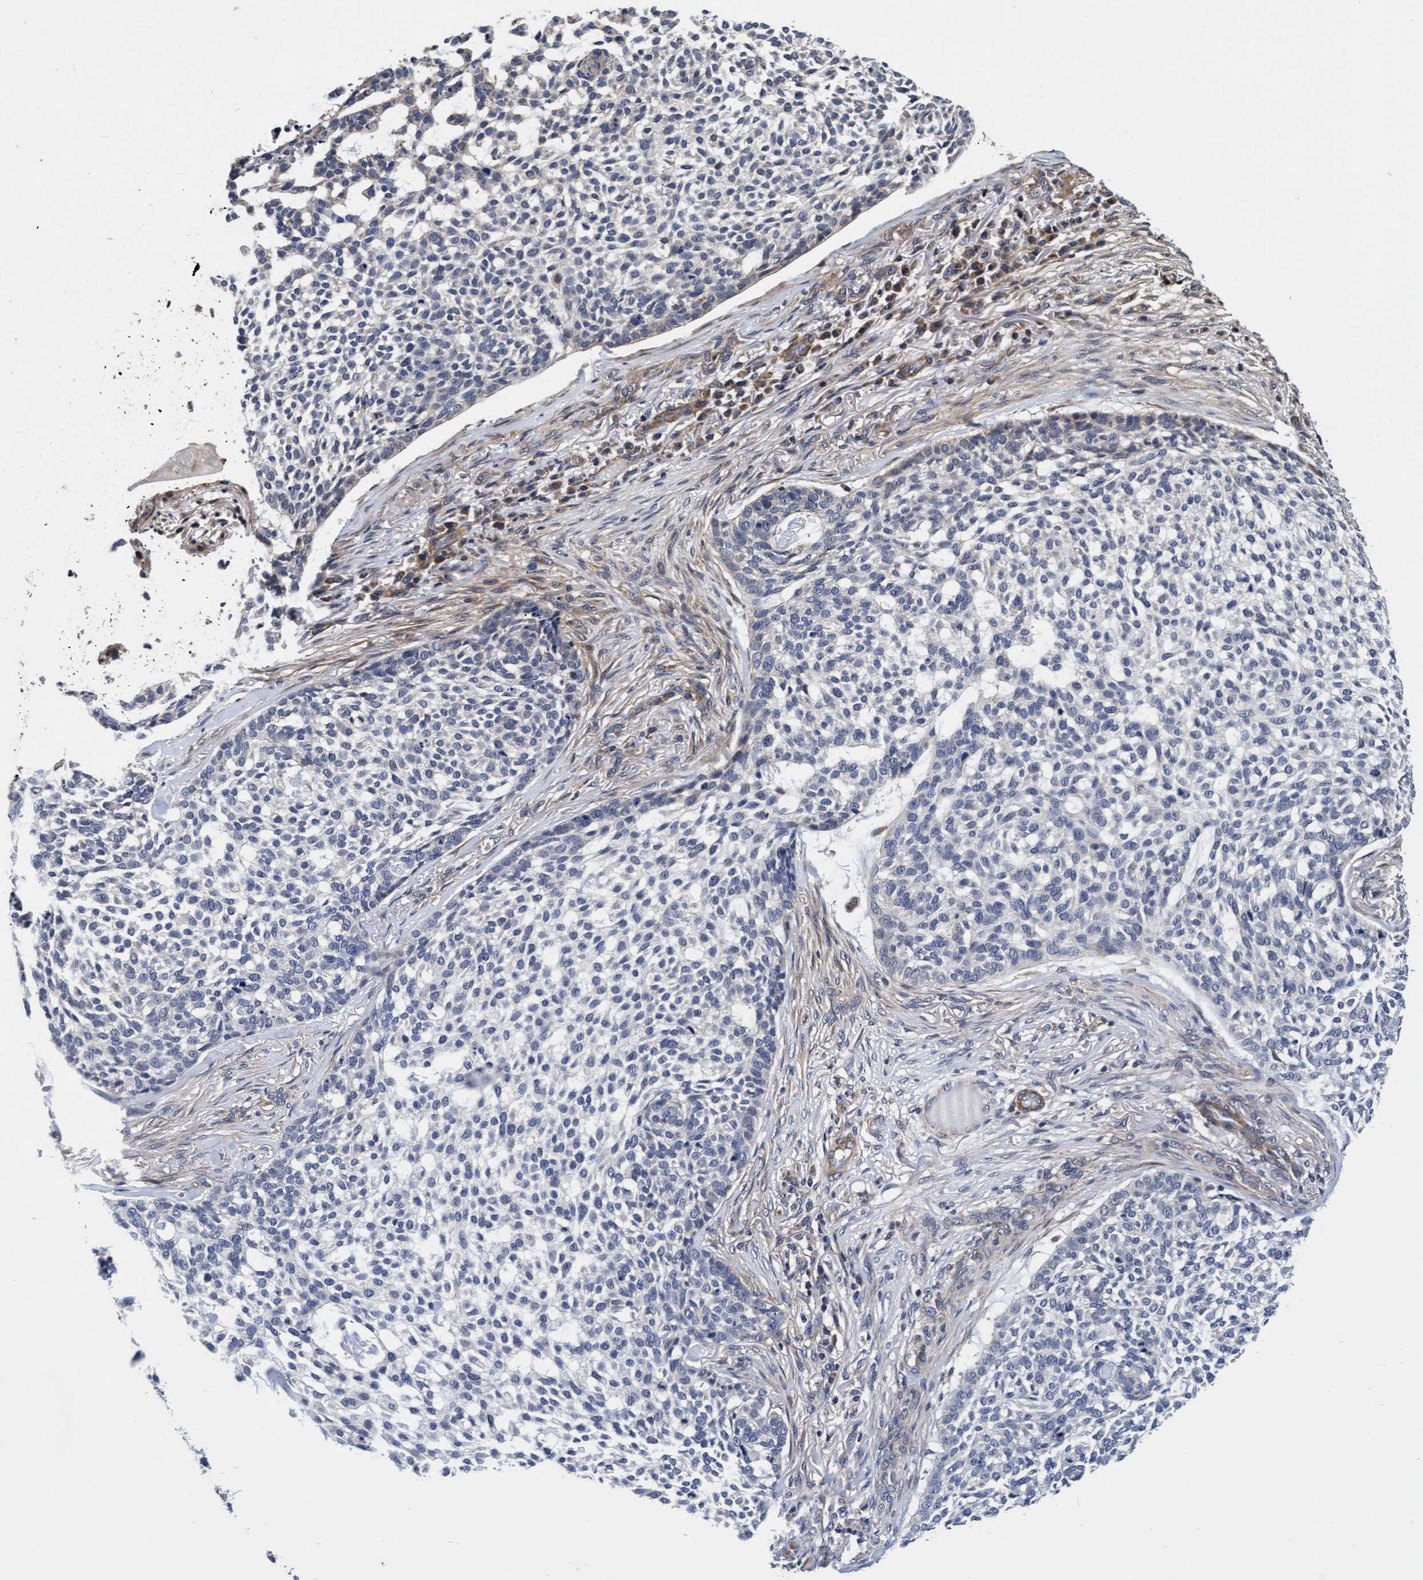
{"staining": {"intensity": "negative", "quantity": "none", "location": "none"}, "tissue": "skin cancer", "cell_type": "Tumor cells", "image_type": "cancer", "snomed": [{"axis": "morphology", "description": "Basal cell carcinoma"}, {"axis": "topography", "description": "Skin"}], "caption": "There is no significant staining in tumor cells of skin cancer (basal cell carcinoma). (DAB (3,3'-diaminobenzidine) immunohistochemistry visualized using brightfield microscopy, high magnification).", "gene": "EFCAB13", "patient": {"sex": "female", "age": 64}}